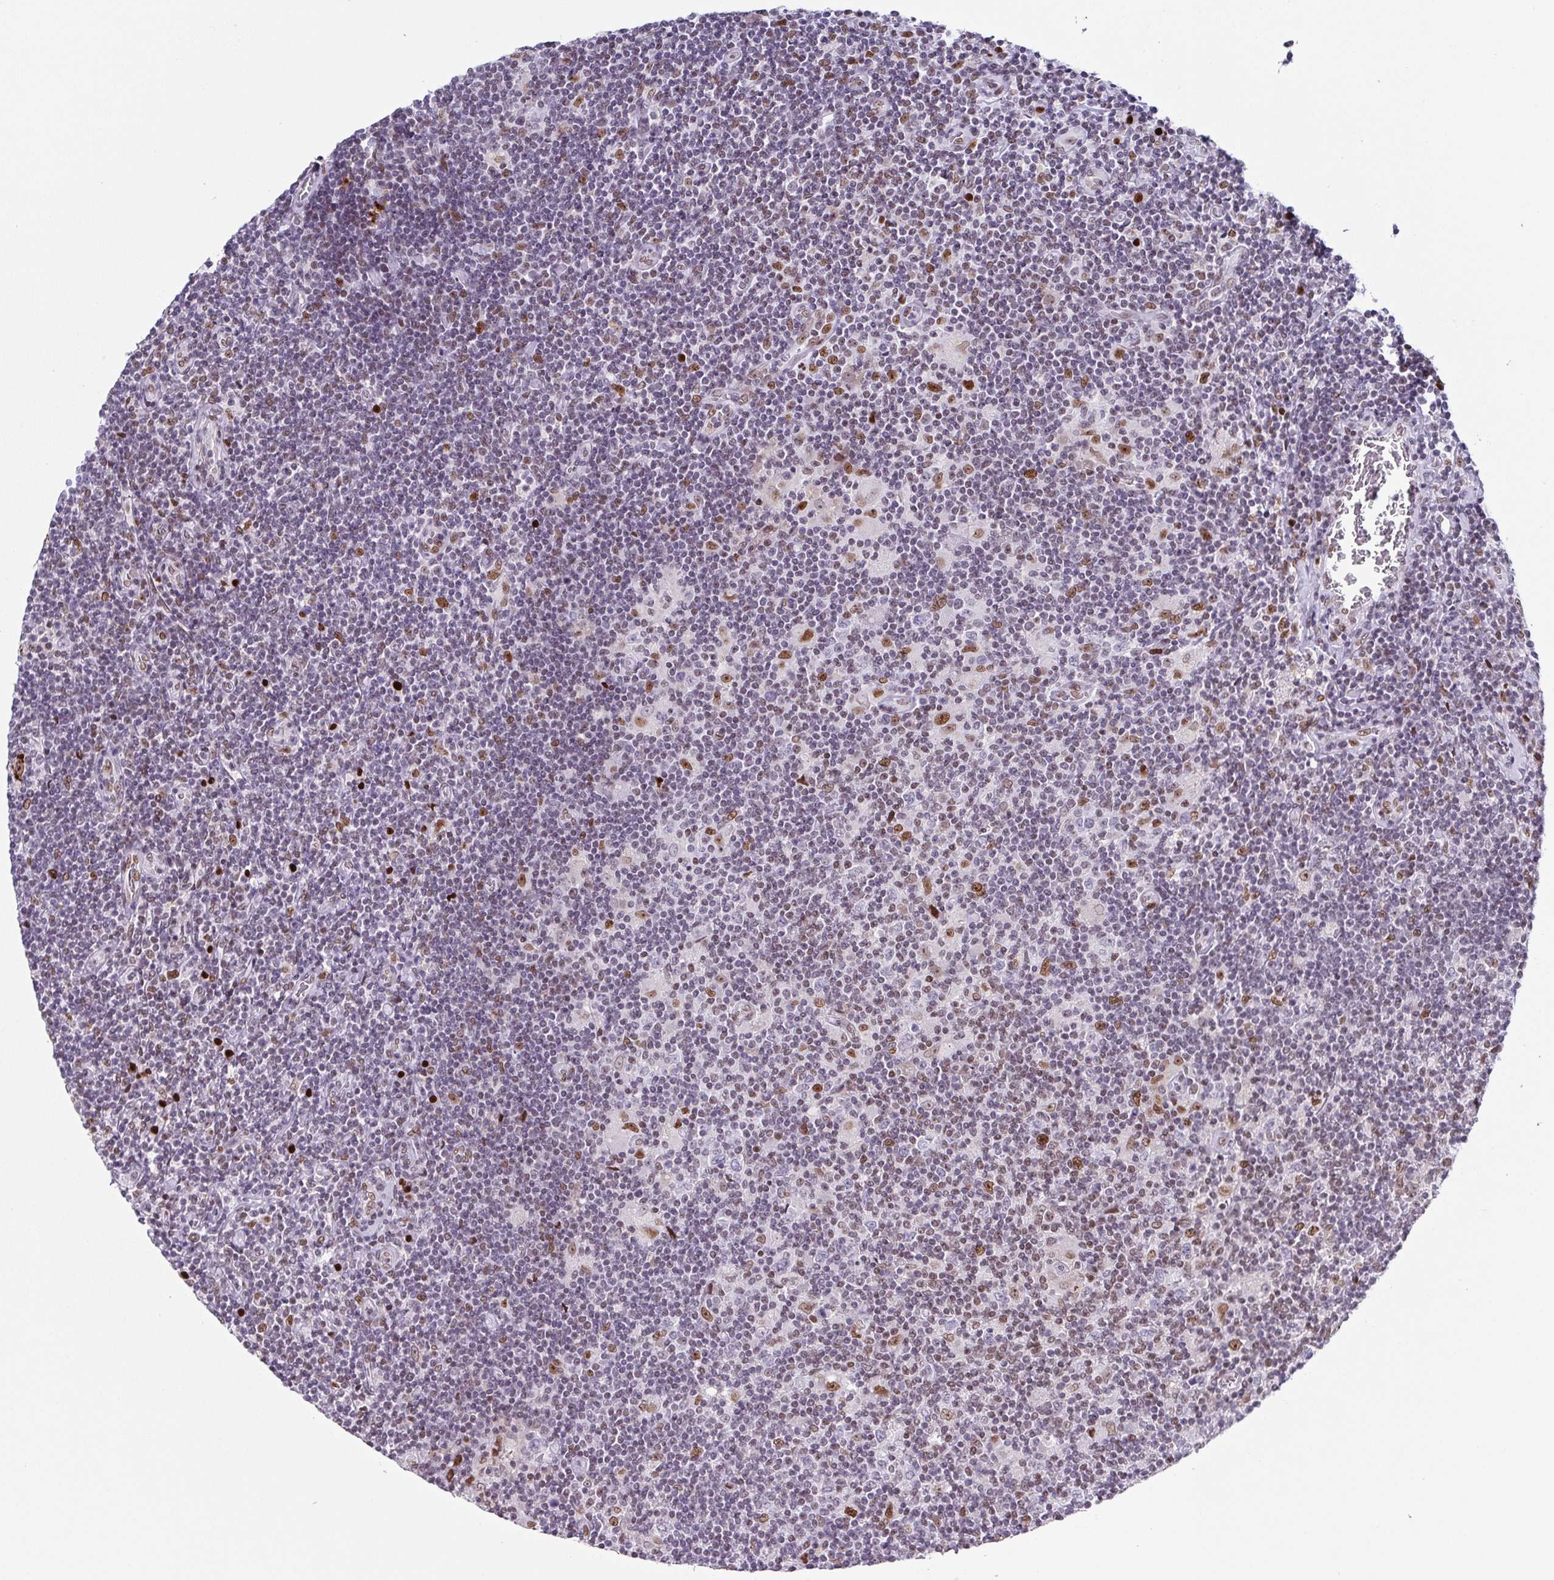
{"staining": {"intensity": "negative", "quantity": "none", "location": "none"}, "tissue": "lymphoma", "cell_type": "Tumor cells", "image_type": "cancer", "snomed": [{"axis": "morphology", "description": "Hodgkin's disease, NOS"}, {"axis": "topography", "description": "Lymph node"}], "caption": "There is no significant expression in tumor cells of Hodgkin's disease.", "gene": "RB1", "patient": {"sex": "male", "age": 40}}